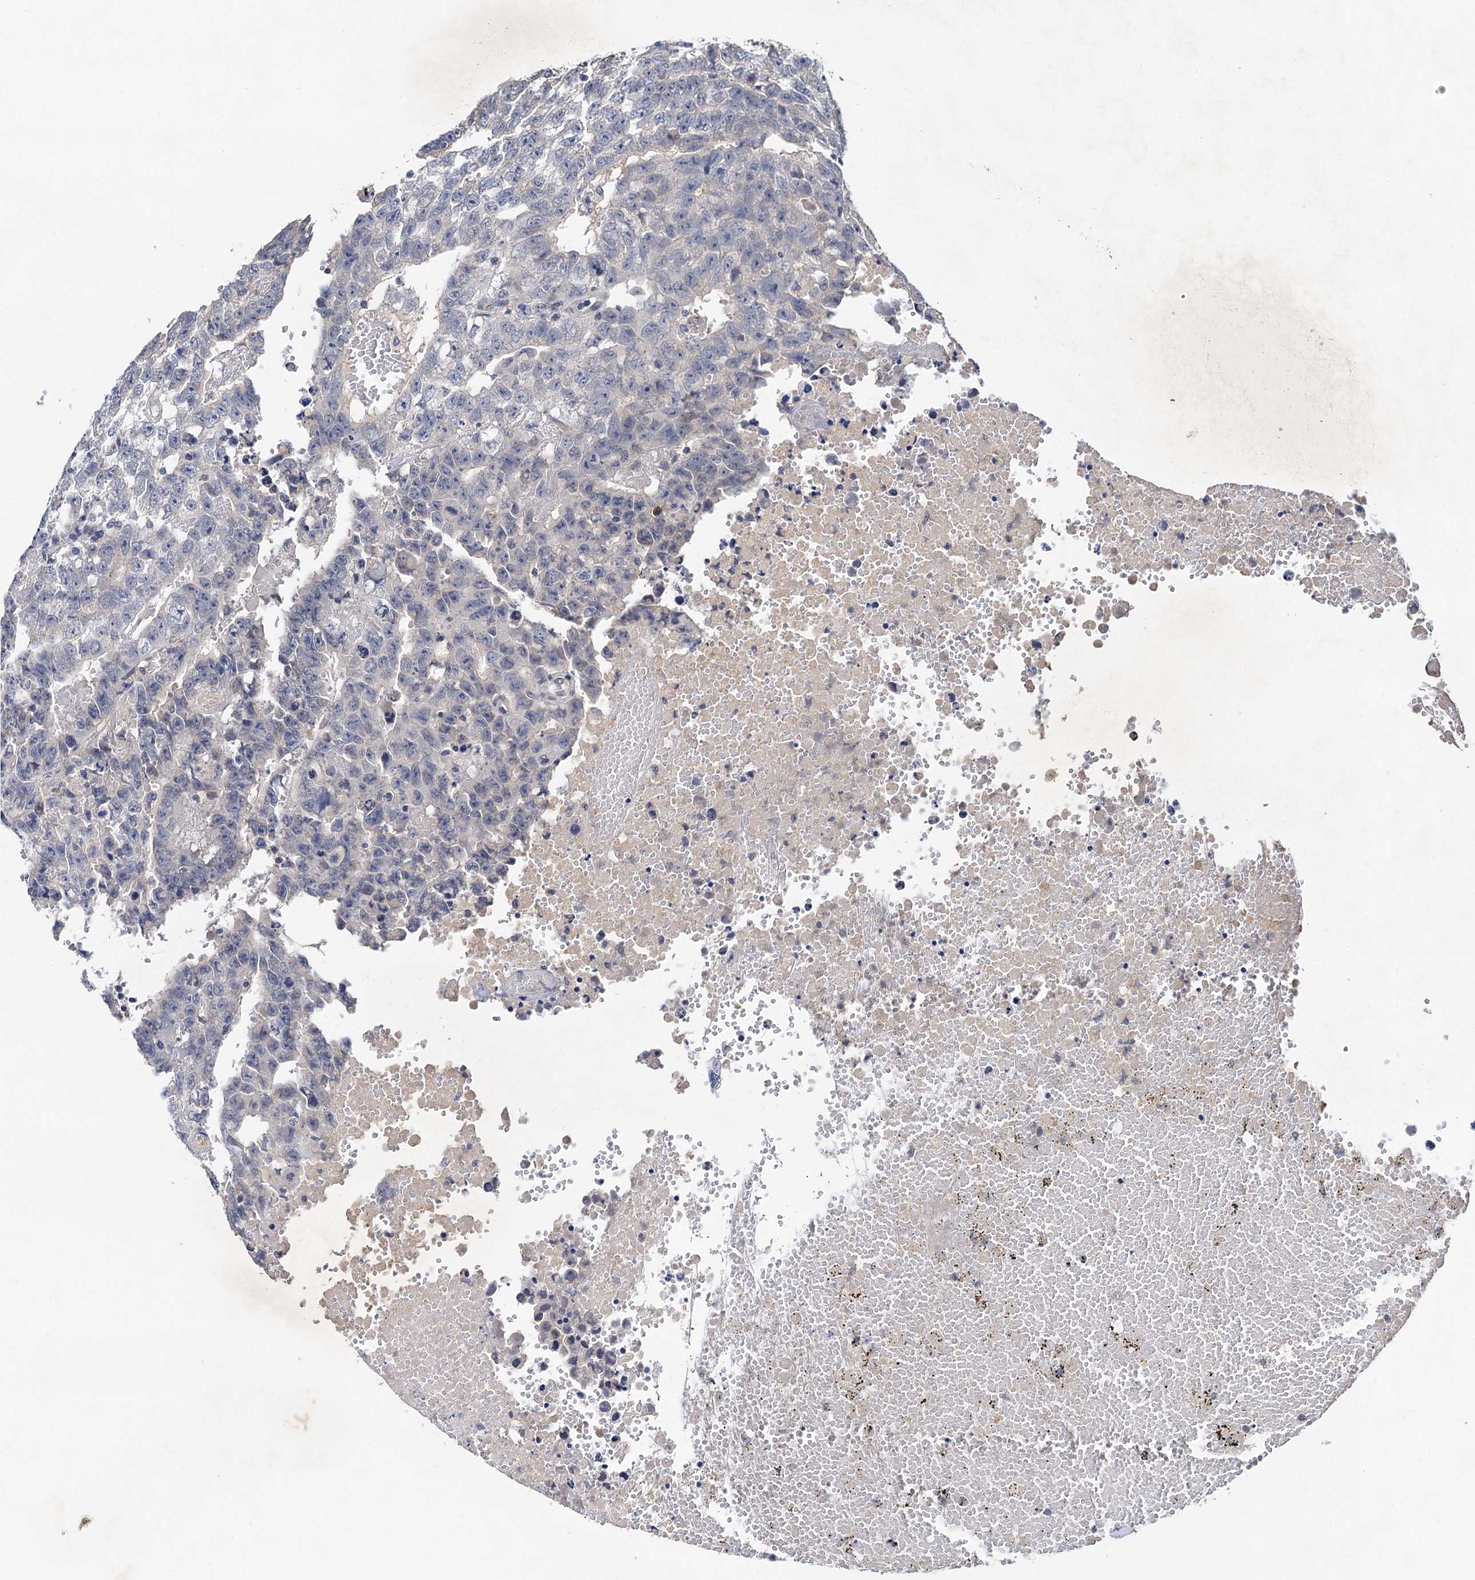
{"staining": {"intensity": "negative", "quantity": "none", "location": "none"}, "tissue": "testis cancer", "cell_type": "Tumor cells", "image_type": "cancer", "snomed": [{"axis": "morphology", "description": "Carcinoma, Embryonal, NOS"}, {"axis": "topography", "description": "Testis"}], "caption": "Protein analysis of testis embryonal carcinoma demonstrates no significant staining in tumor cells.", "gene": "TMEM39B", "patient": {"sex": "male", "age": 25}}